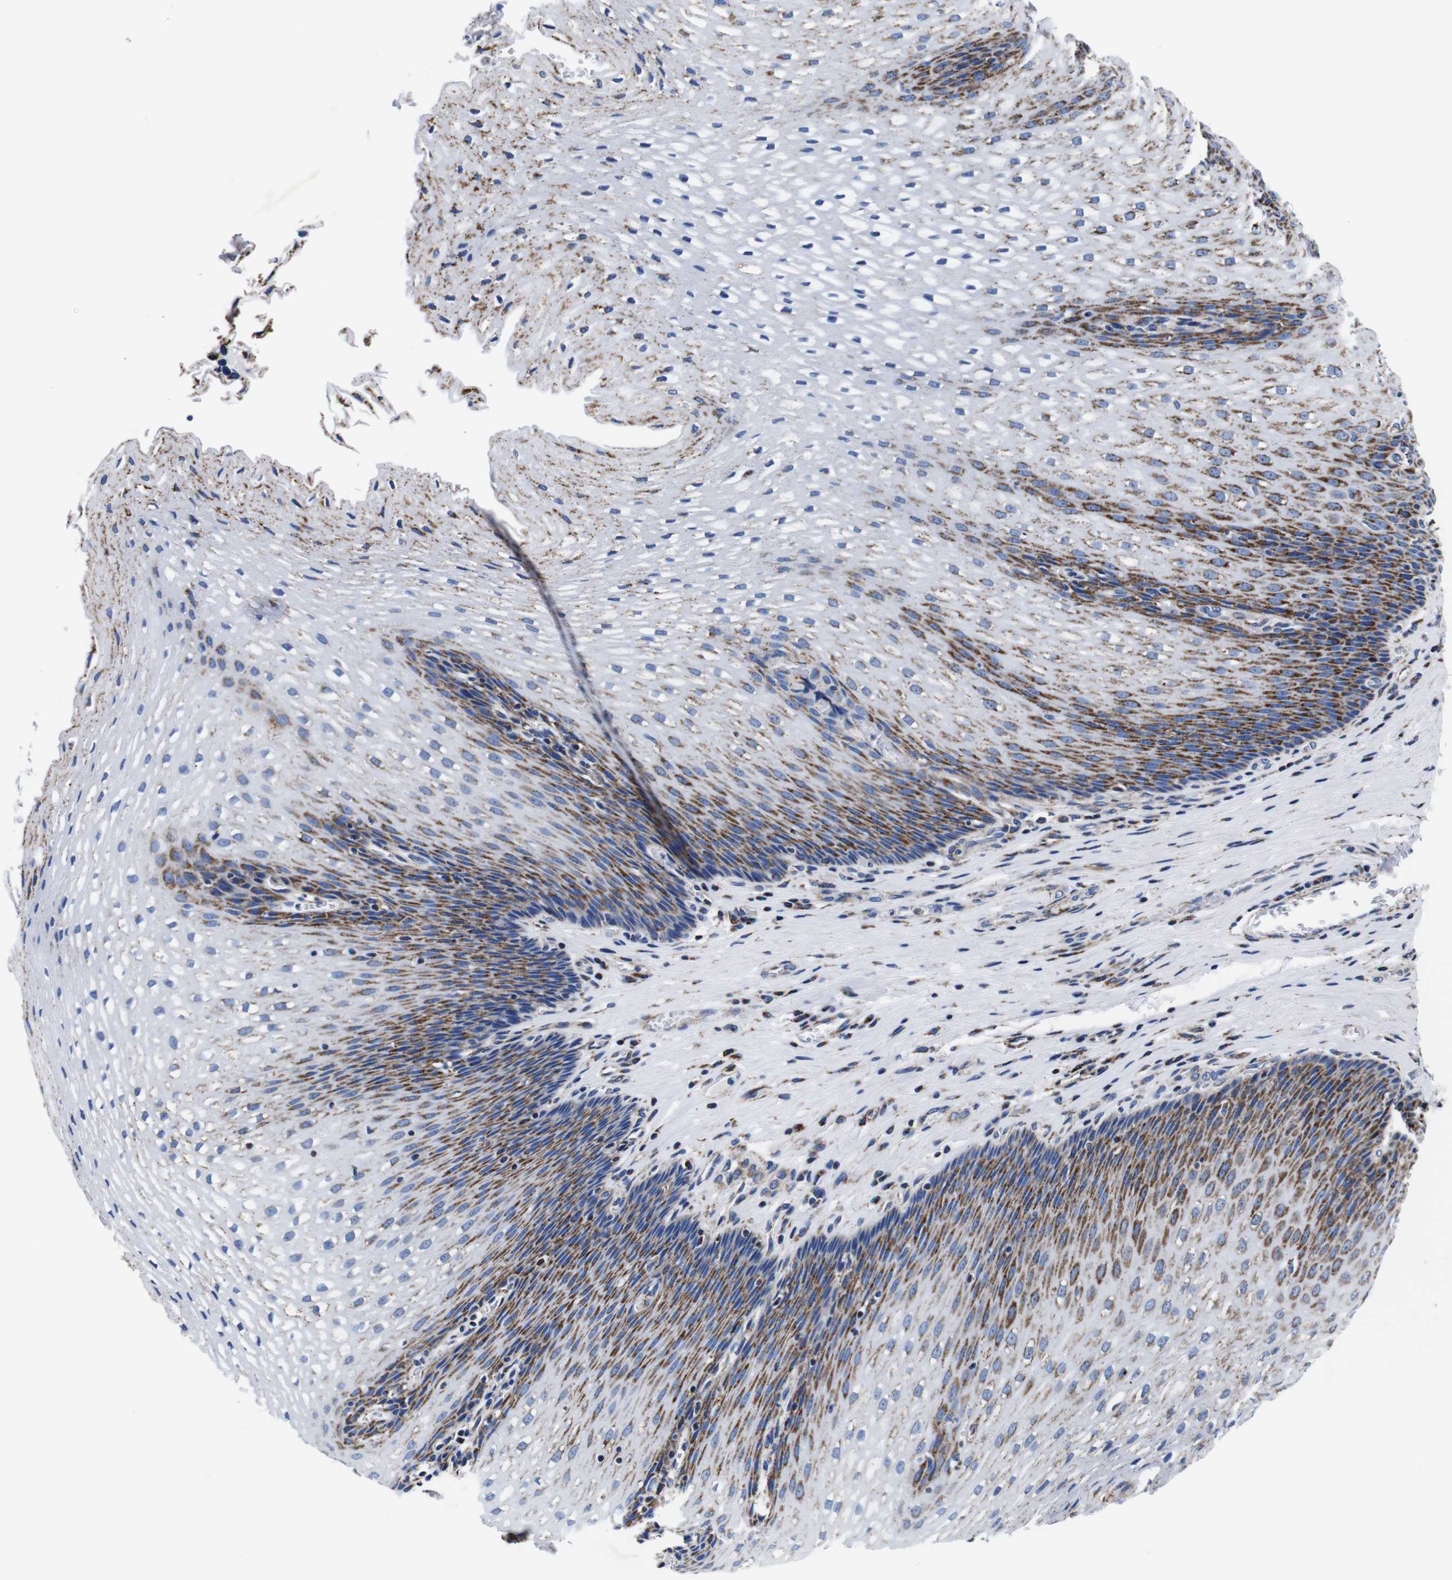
{"staining": {"intensity": "strong", "quantity": "25%-75%", "location": "cytoplasmic/membranous"}, "tissue": "esophagus", "cell_type": "Squamous epithelial cells", "image_type": "normal", "snomed": [{"axis": "morphology", "description": "Normal tissue, NOS"}, {"axis": "topography", "description": "Esophagus"}], "caption": "DAB (3,3'-diaminobenzidine) immunohistochemical staining of benign human esophagus displays strong cytoplasmic/membranous protein expression in about 25%-75% of squamous epithelial cells. The staining is performed using DAB brown chromogen to label protein expression. The nuclei are counter-stained blue using hematoxylin.", "gene": "FKBP9", "patient": {"sex": "male", "age": 48}}